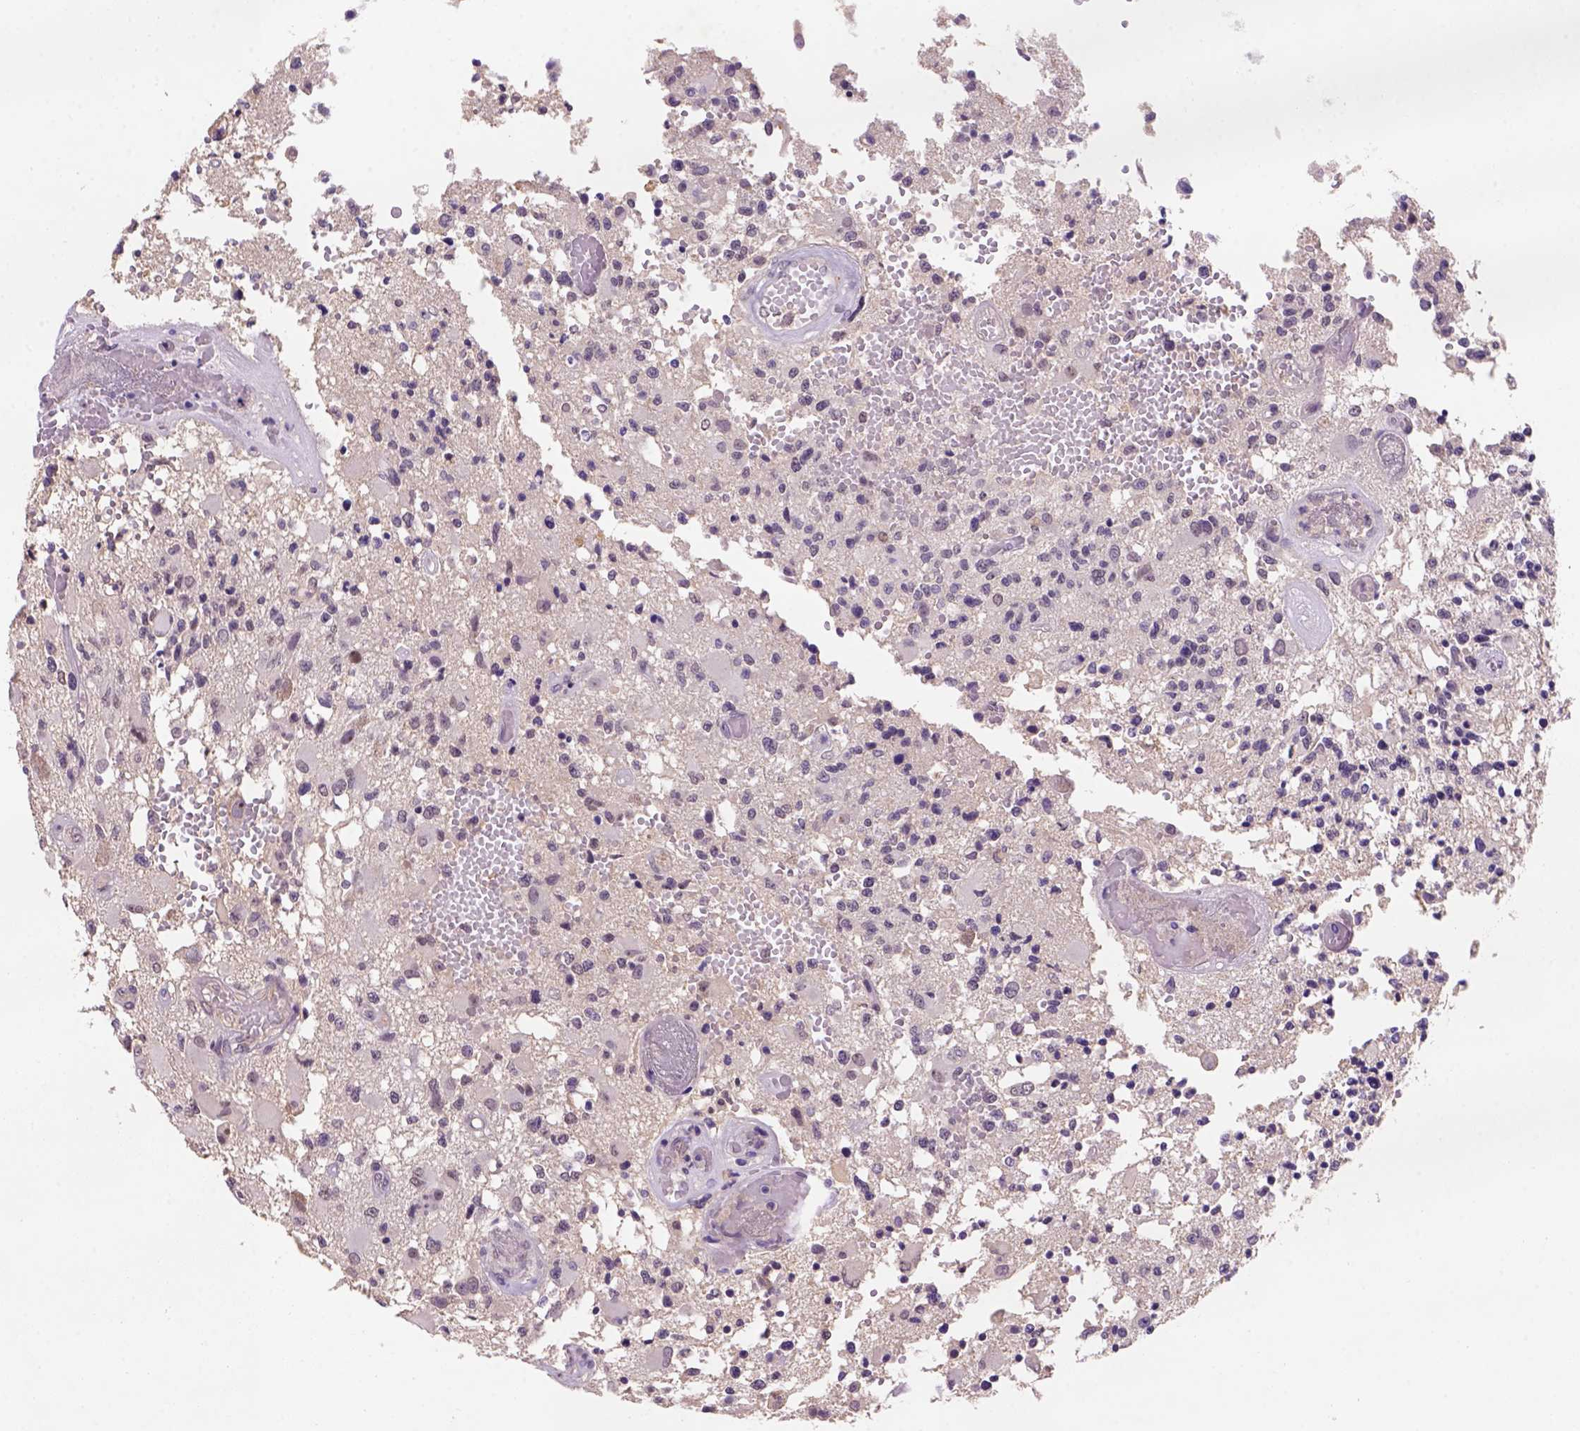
{"staining": {"intensity": "weak", "quantity": "25%-75%", "location": "nuclear"}, "tissue": "glioma", "cell_type": "Tumor cells", "image_type": "cancer", "snomed": [{"axis": "morphology", "description": "Glioma, malignant, High grade"}, {"axis": "topography", "description": "Brain"}], "caption": "High-grade glioma (malignant) stained with a protein marker shows weak staining in tumor cells.", "gene": "SCML4", "patient": {"sex": "female", "age": 63}}